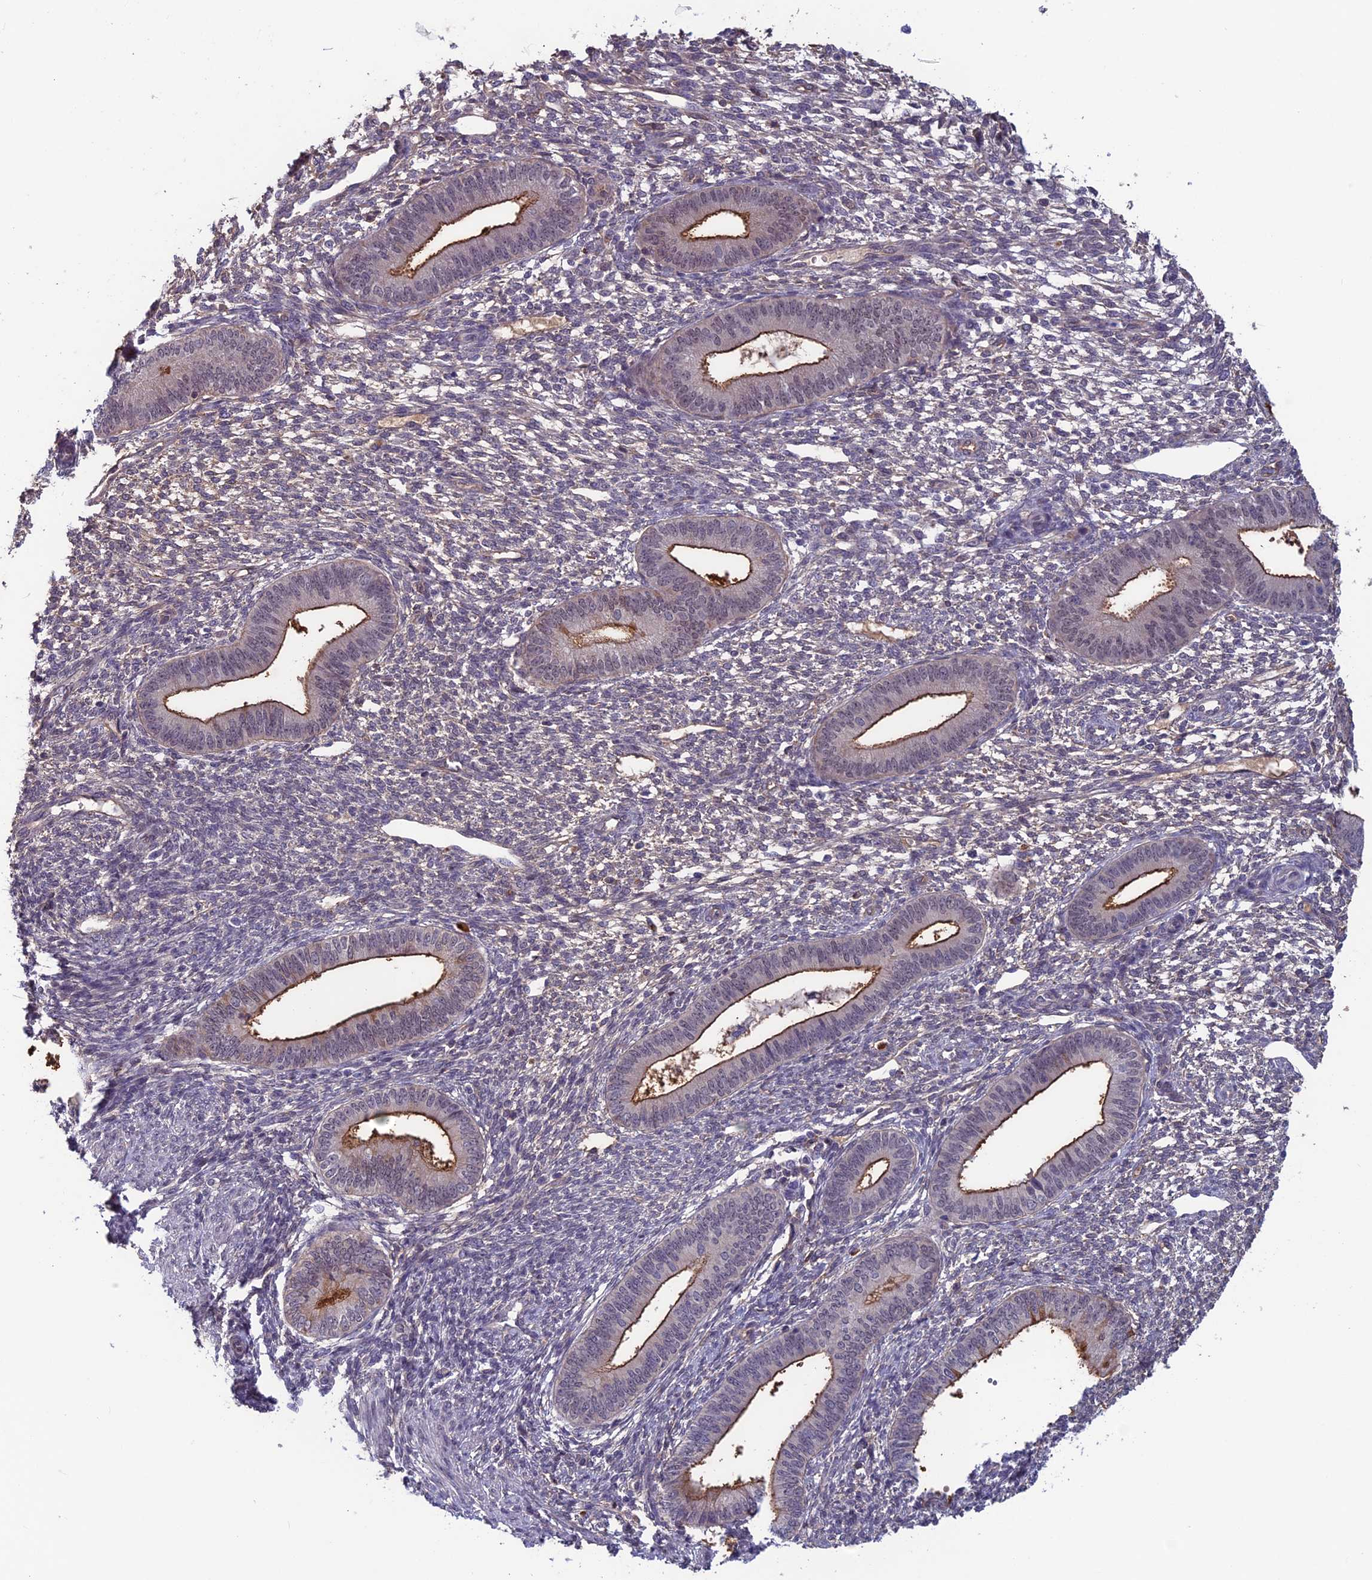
{"staining": {"intensity": "weak", "quantity": "<25%", "location": "nuclear"}, "tissue": "endometrium", "cell_type": "Cells in endometrial stroma", "image_type": "normal", "snomed": [{"axis": "morphology", "description": "Normal tissue, NOS"}, {"axis": "topography", "description": "Endometrium"}], "caption": "This is an immunohistochemistry histopathology image of benign human endometrium. There is no staining in cells in endometrial stroma.", "gene": "FKBPL", "patient": {"sex": "female", "age": 46}}